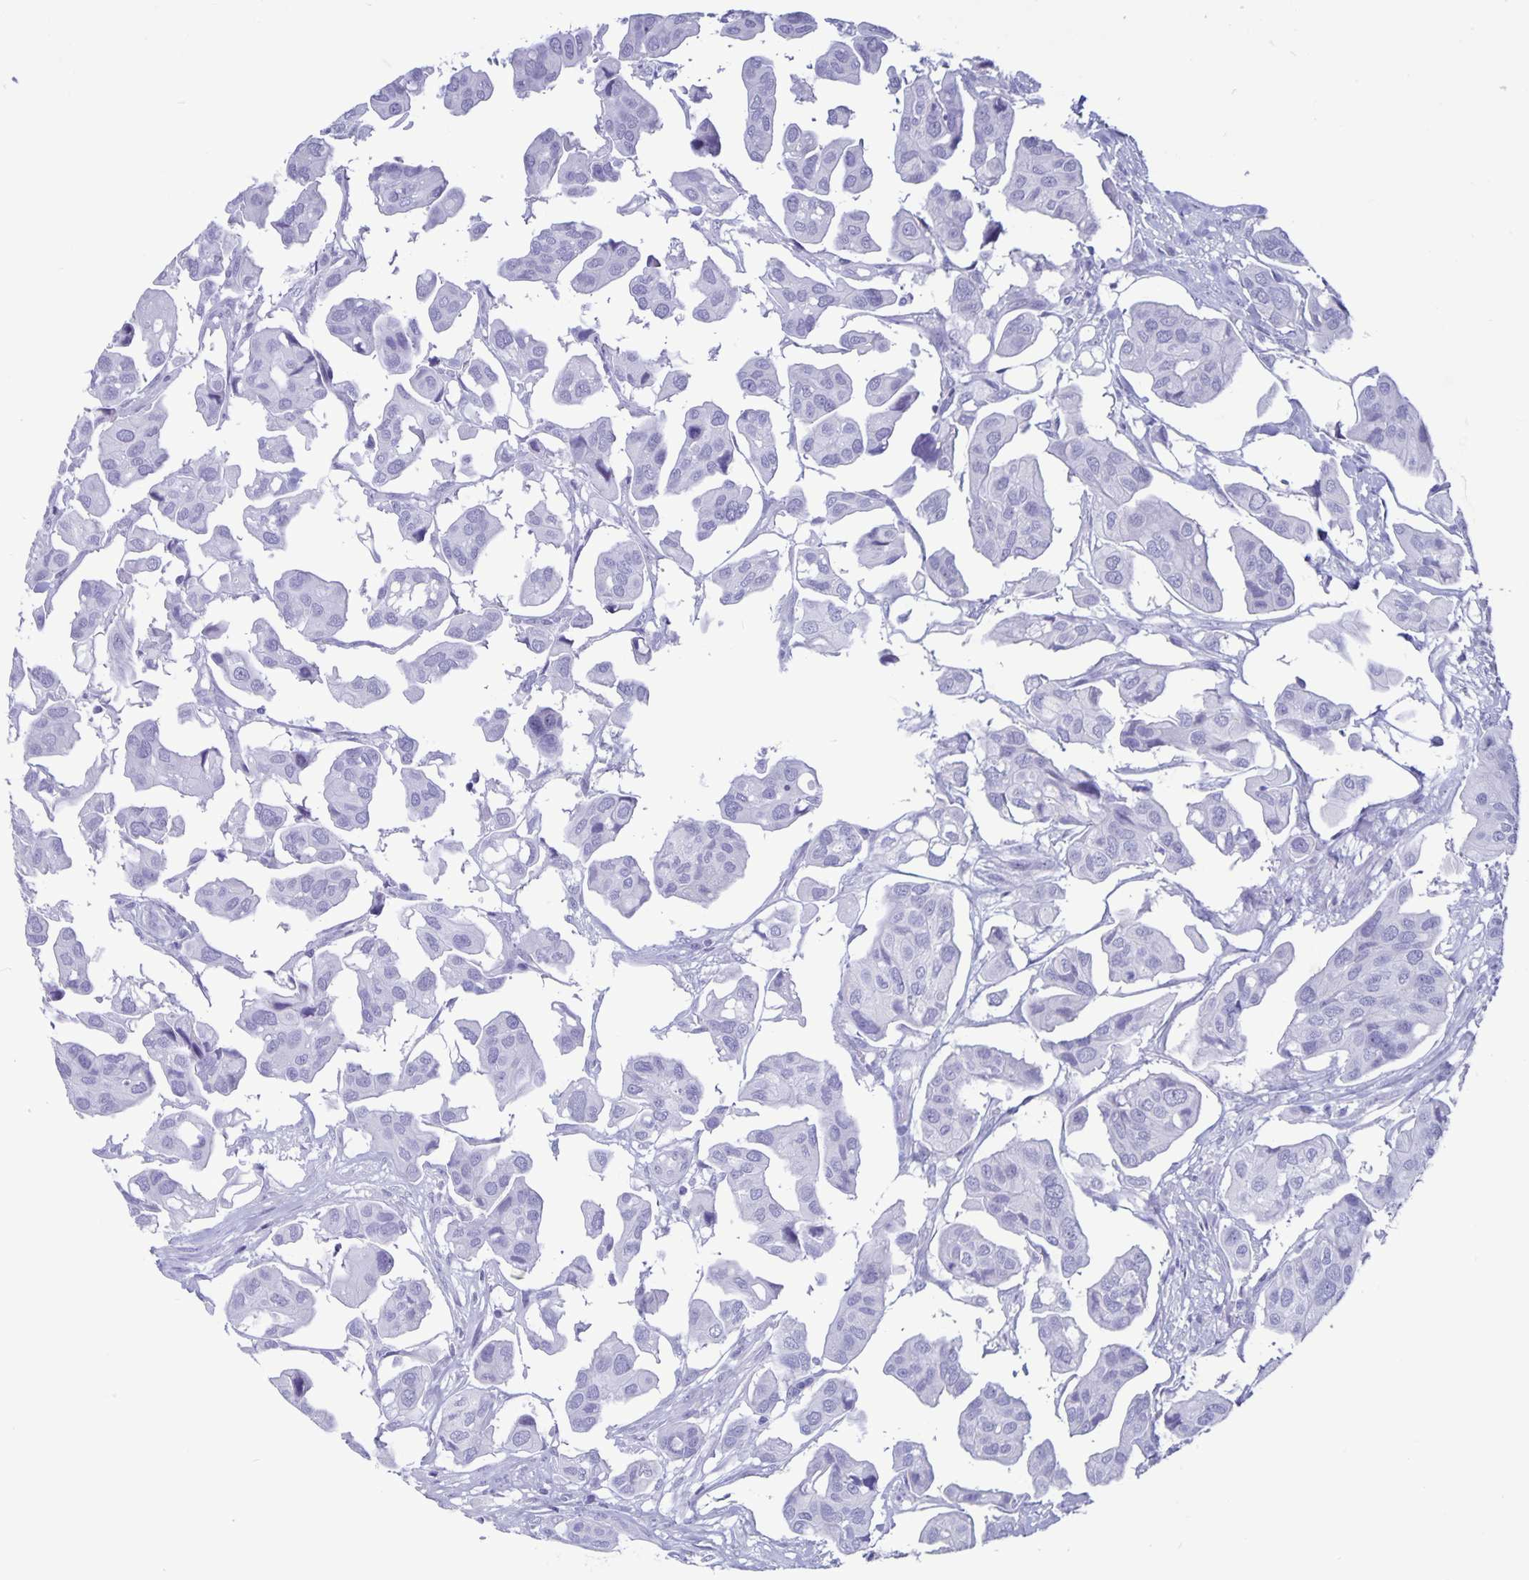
{"staining": {"intensity": "negative", "quantity": "none", "location": "none"}, "tissue": "renal cancer", "cell_type": "Tumor cells", "image_type": "cancer", "snomed": [{"axis": "morphology", "description": "Adenocarcinoma, NOS"}, {"axis": "topography", "description": "Urinary bladder"}], "caption": "IHC histopathology image of neoplastic tissue: renal cancer stained with DAB (3,3'-diaminobenzidine) reveals no significant protein staining in tumor cells. (DAB (3,3'-diaminobenzidine) IHC, high magnification).", "gene": "BPIFA3", "patient": {"sex": "male", "age": 61}}